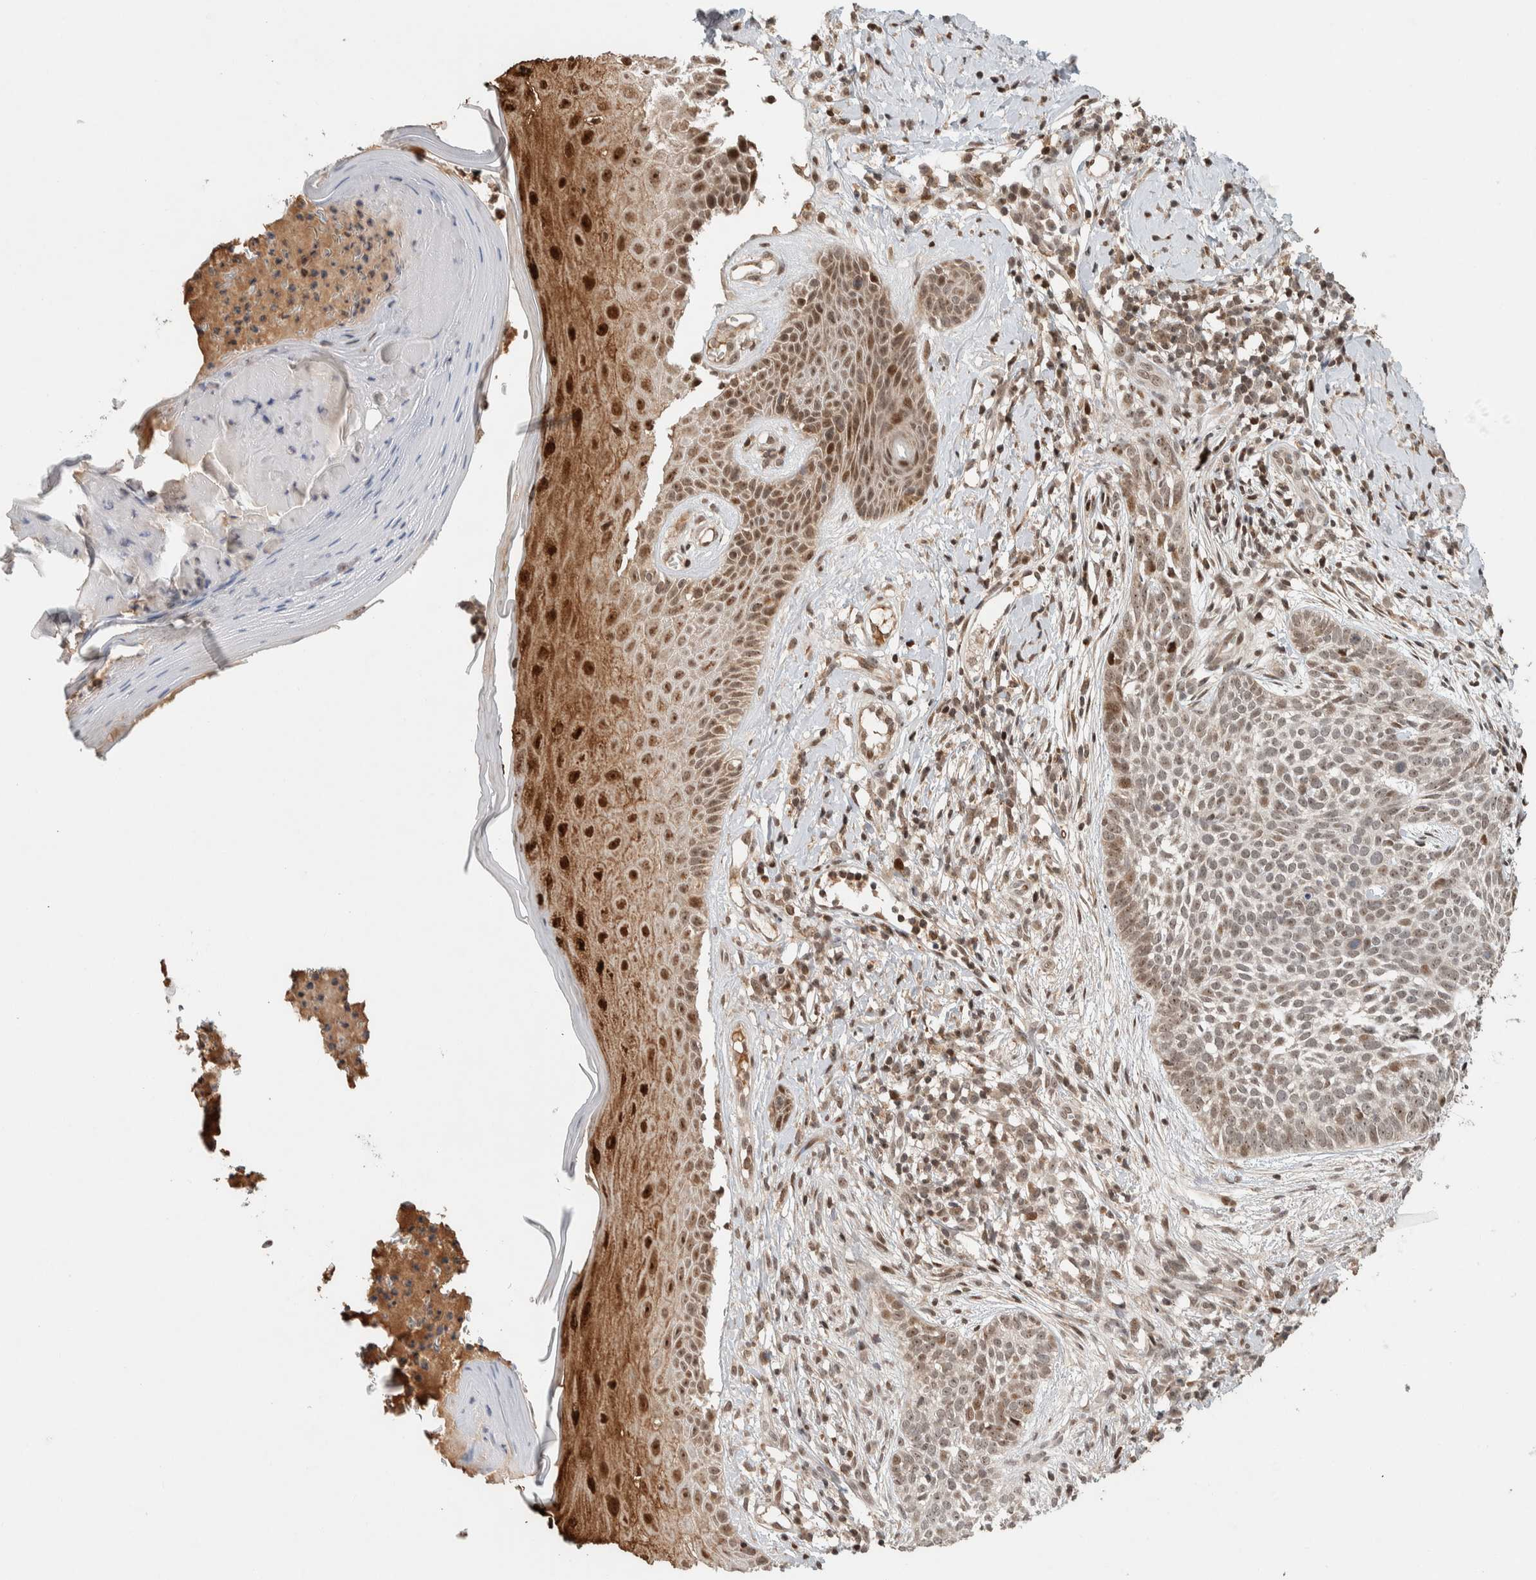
{"staining": {"intensity": "weak", "quantity": "<25%", "location": "nuclear"}, "tissue": "skin cancer", "cell_type": "Tumor cells", "image_type": "cancer", "snomed": [{"axis": "morphology", "description": "Normal tissue, NOS"}, {"axis": "morphology", "description": "Basal cell carcinoma"}, {"axis": "topography", "description": "Skin"}], "caption": "DAB (3,3'-diaminobenzidine) immunohistochemical staining of basal cell carcinoma (skin) displays no significant positivity in tumor cells. (DAB (3,3'-diaminobenzidine) immunohistochemistry with hematoxylin counter stain).", "gene": "ZNF521", "patient": {"sex": "male", "age": 67}}